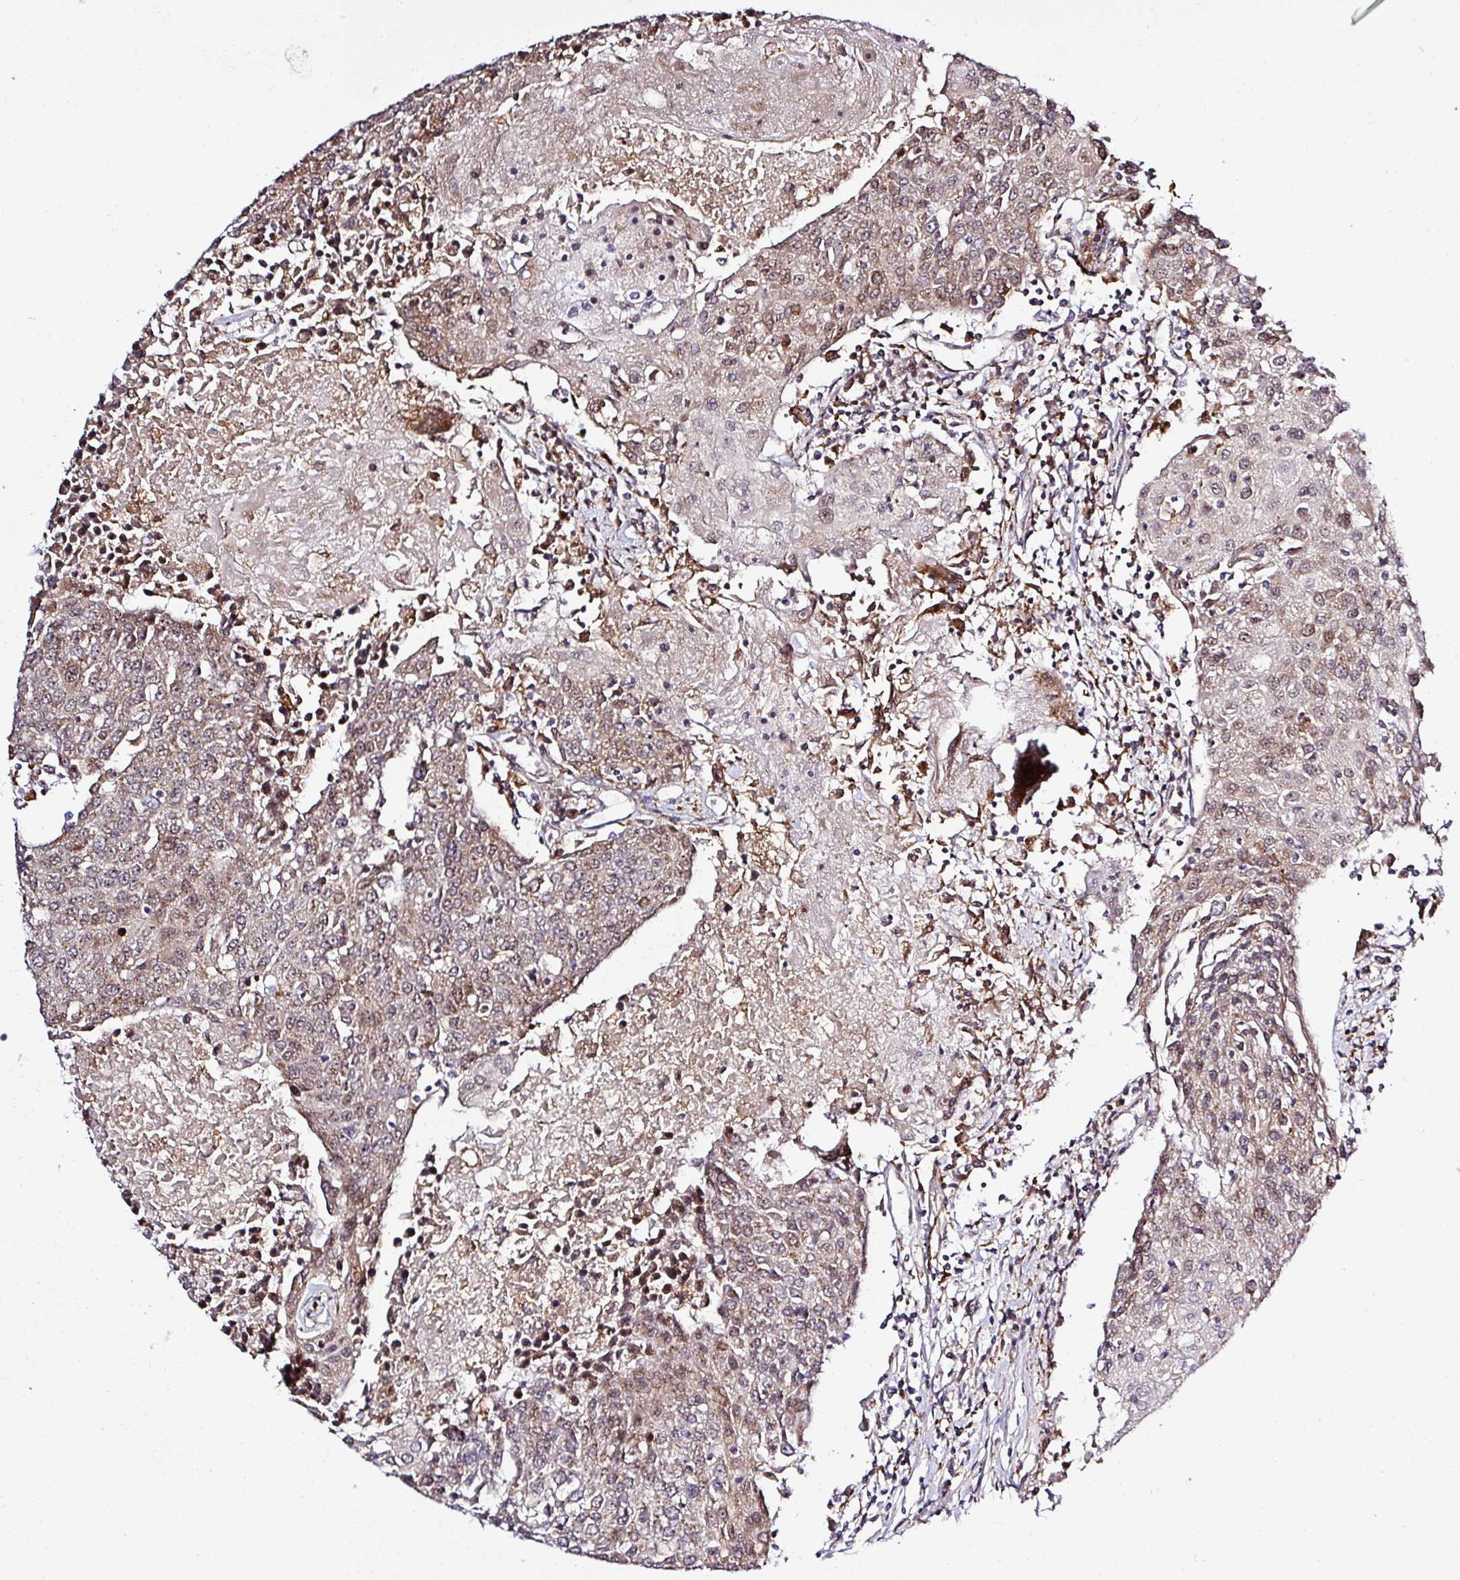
{"staining": {"intensity": "weak", "quantity": "25%-75%", "location": "cytoplasmic/membranous,nuclear"}, "tissue": "urothelial cancer", "cell_type": "Tumor cells", "image_type": "cancer", "snomed": [{"axis": "morphology", "description": "Urothelial carcinoma, High grade"}, {"axis": "topography", "description": "Urinary bladder"}], "caption": "Protein expression analysis of human high-grade urothelial carcinoma reveals weak cytoplasmic/membranous and nuclear positivity in about 25%-75% of tumor cells.", "gene": "FAM153A", "patient": {"sex": "female", "age": 85}}